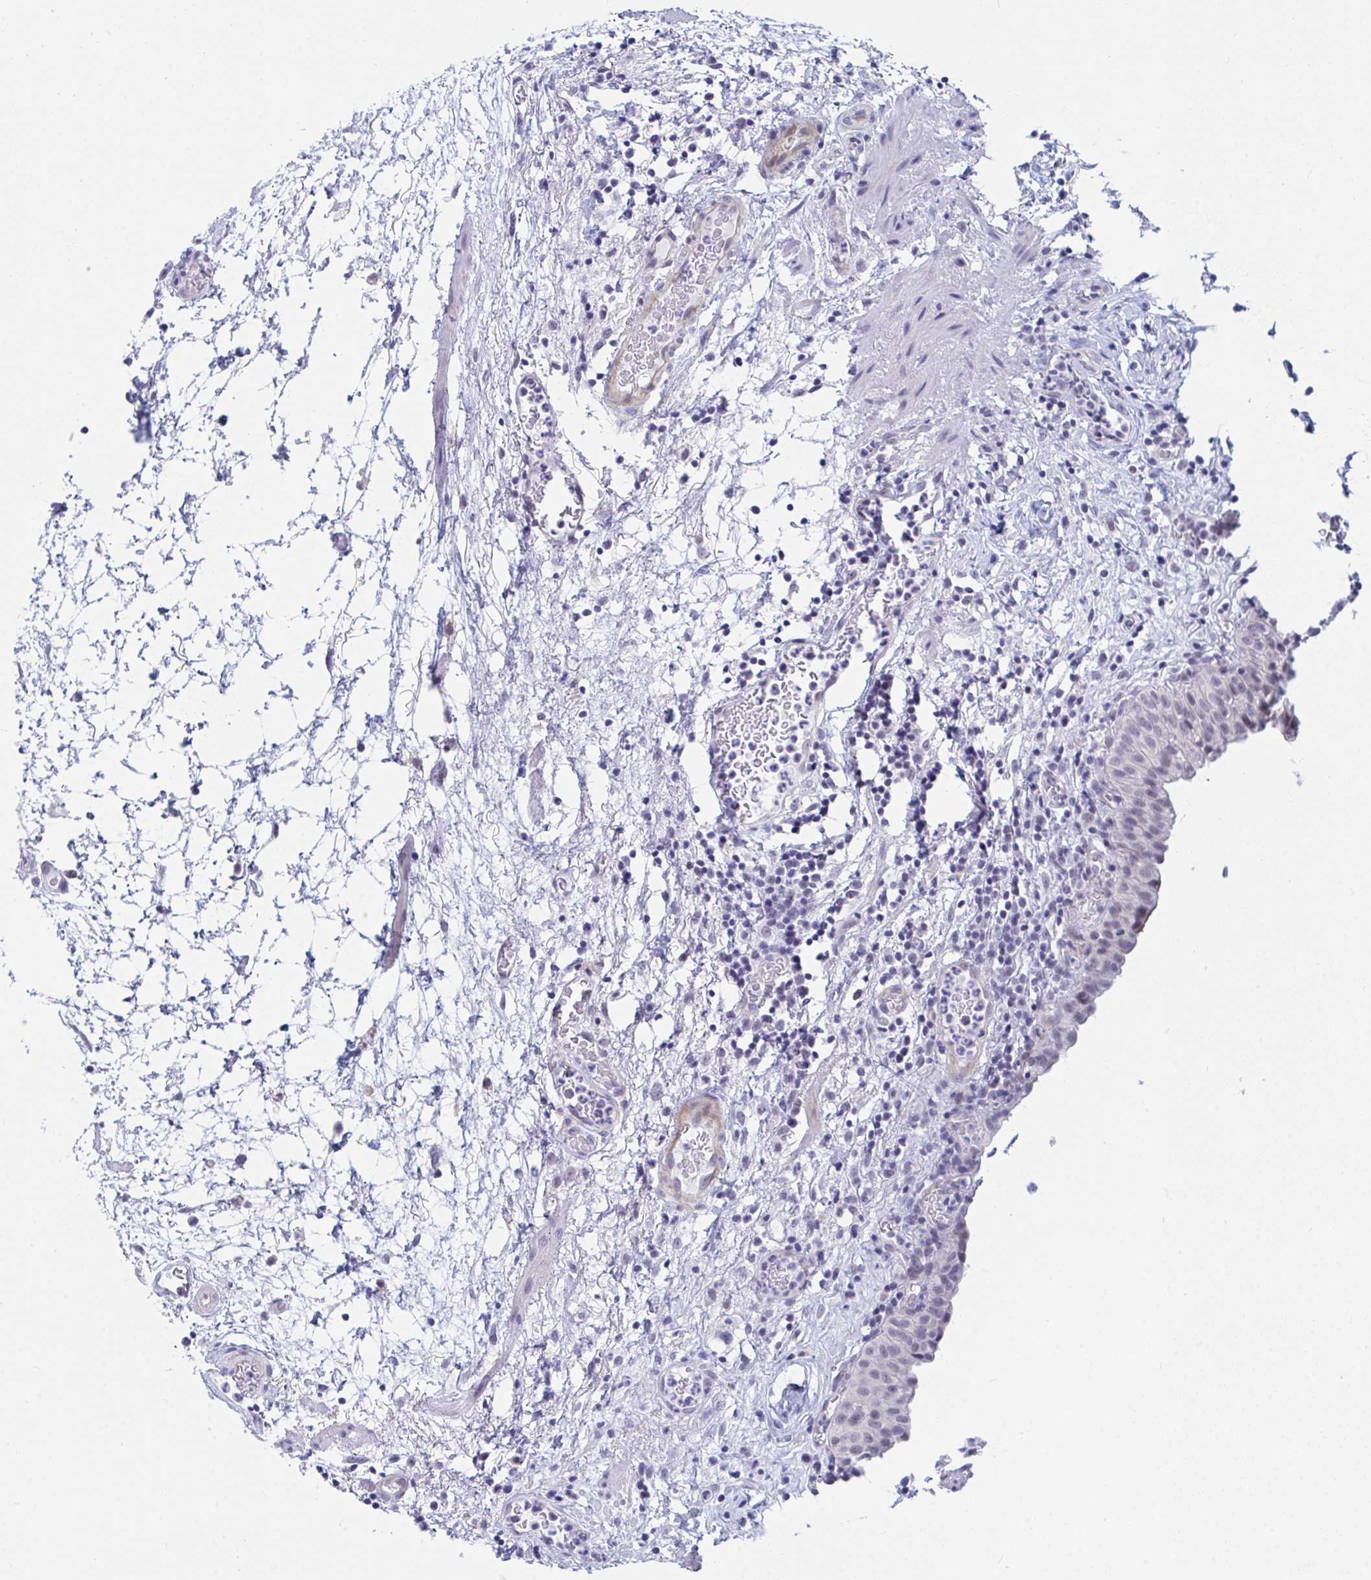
{"staining": {"intensity": "weak", "quantity": "25%-75%", "location": "nuclear"}, "tissue": "urinary bladder", "cell_type": "Urothelial cells", "image_type": "normal", "snomed": [{"axis": "morphology", "description": "Normal tissue, NOS"}, {"axis": "morphology", "description": "Inflammation, NOS"}, {"axis": "topography", "description": "Urinary bladder"}], "caption": "Weak nuclear positivity is identified in approximately 25%-75% of urothelial cells in unremarkable urinary bladder.", "gene": "DAOA", "patient": {"sex": "male", "age": 57}}